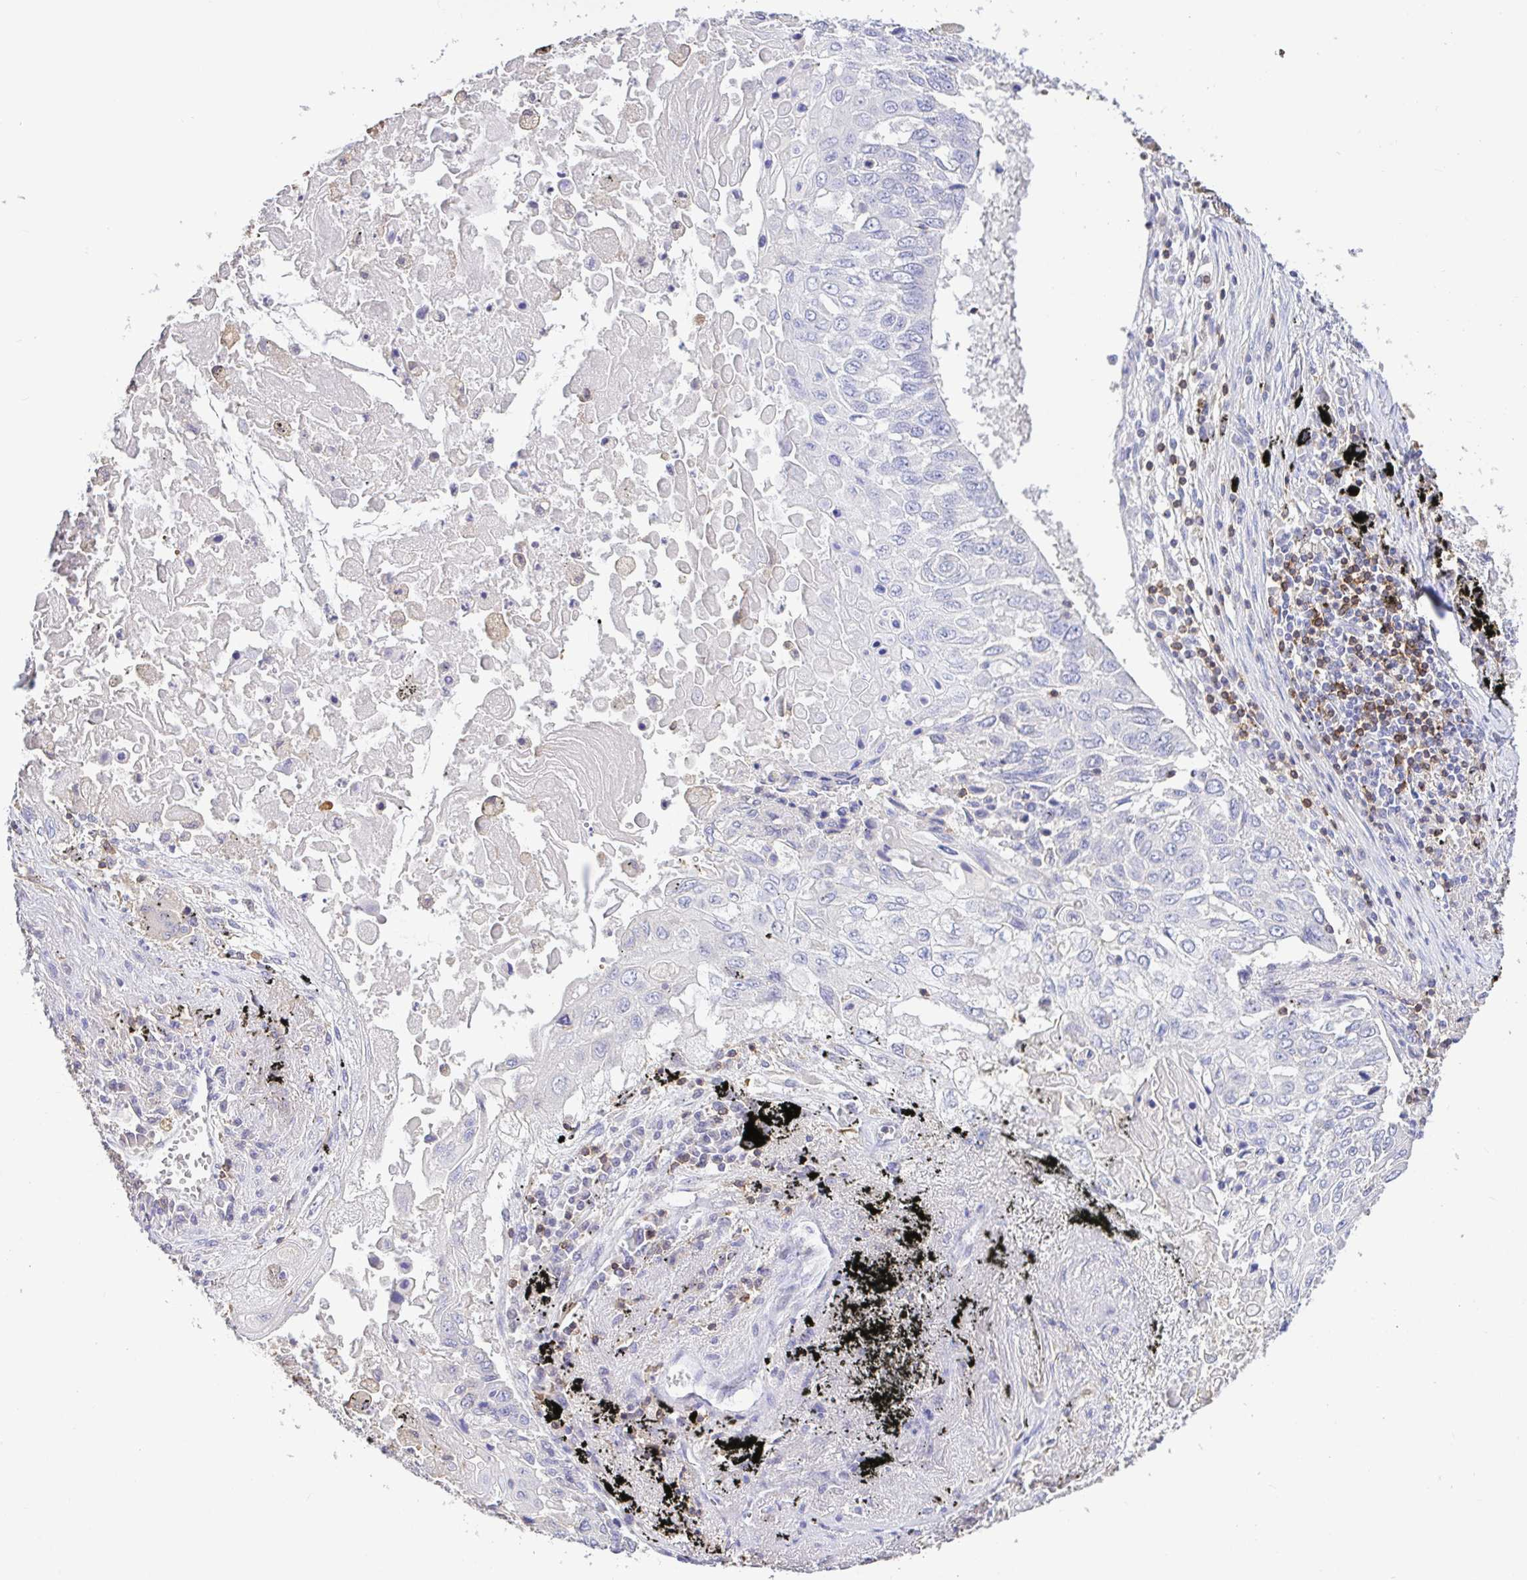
{"staining": {"intensity": "negative", "quantity": "none", "location": "none"}, "tissue": "lung cancer", "cell_type": "Tumor cells", "image_type": "cancer", "snomed": [{"axis": "morphology", "description": "Squamous cell carcinoma, NOS"}, {"axis": "topography", "description": "Lung"}], "caption": "A high-resolution histopathology image shows IHC staining of squamous cell carcinoma (lung), which shows no significant expression in tumor cells. The staining was performed using DAB (3,3'-diaminobenzidine) to visualize the protein expression in brown, while the nuclei were stained in blue with hematoxylin (Magnification: 20x).", "gene": "SKAP1", "patient": {"sex": "male", "age": 75}}